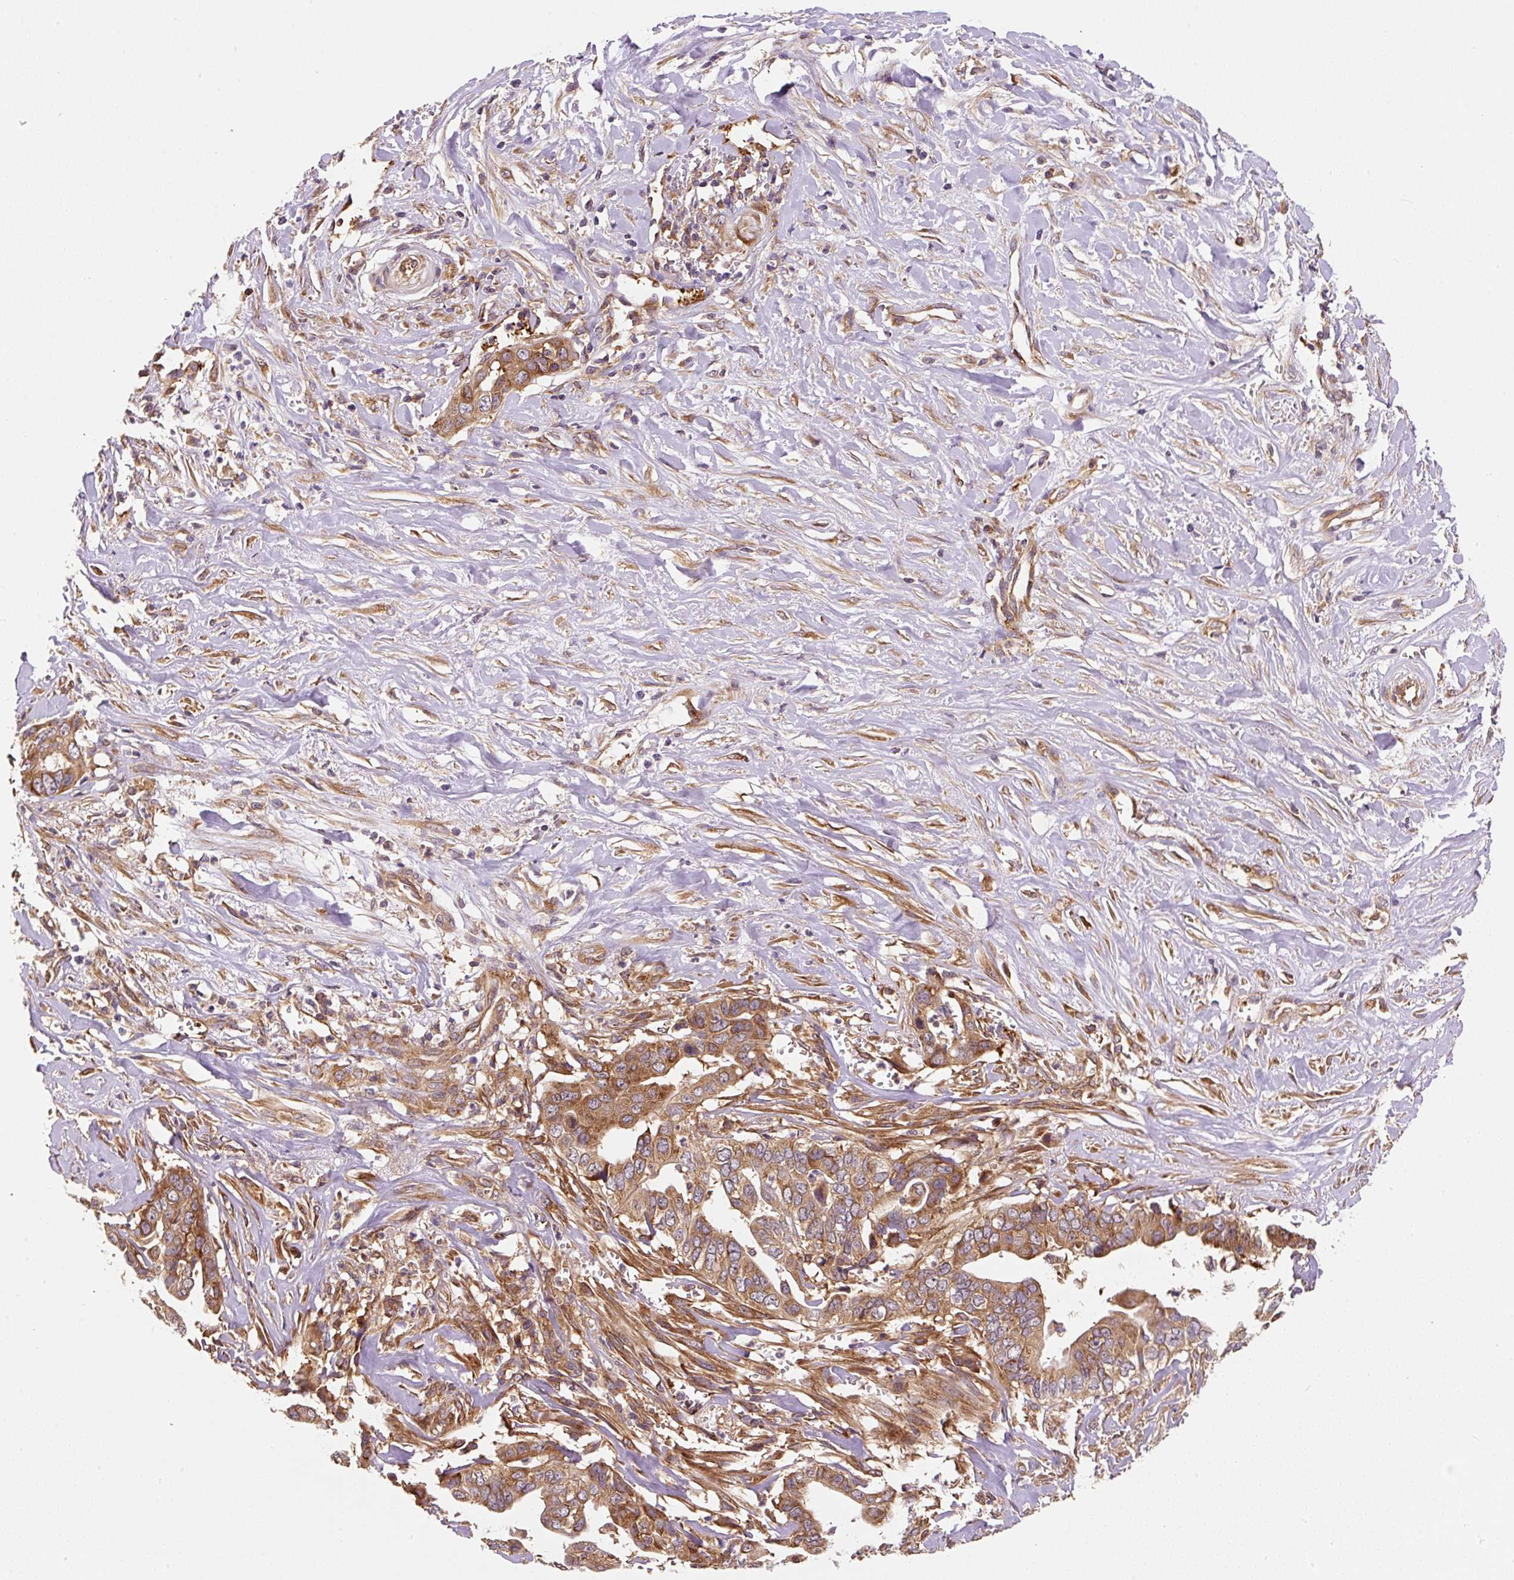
{"staining": {"intensity": "moderate", "quantity": ">75%", "location": "cytoplasmic/membranous"}, "tissue": "liver cancer", "cell_type": "Tumor cells", "image_type": "cancer", "snomed": [{"axis": "morphology", "description": "Cholangiocarcinoma"}, {"axis": "topography", "description": "Liver"}], "caption": "There is medium levels of moderate cytoplasmic/membranous staining in tumor cells of liver cancer (cholangiocarcinoma), as demonstrated by immunohistochemical staining (brown color).", "gene": "EIF2S2", "patient": {"sex": "female", "age": 79}}